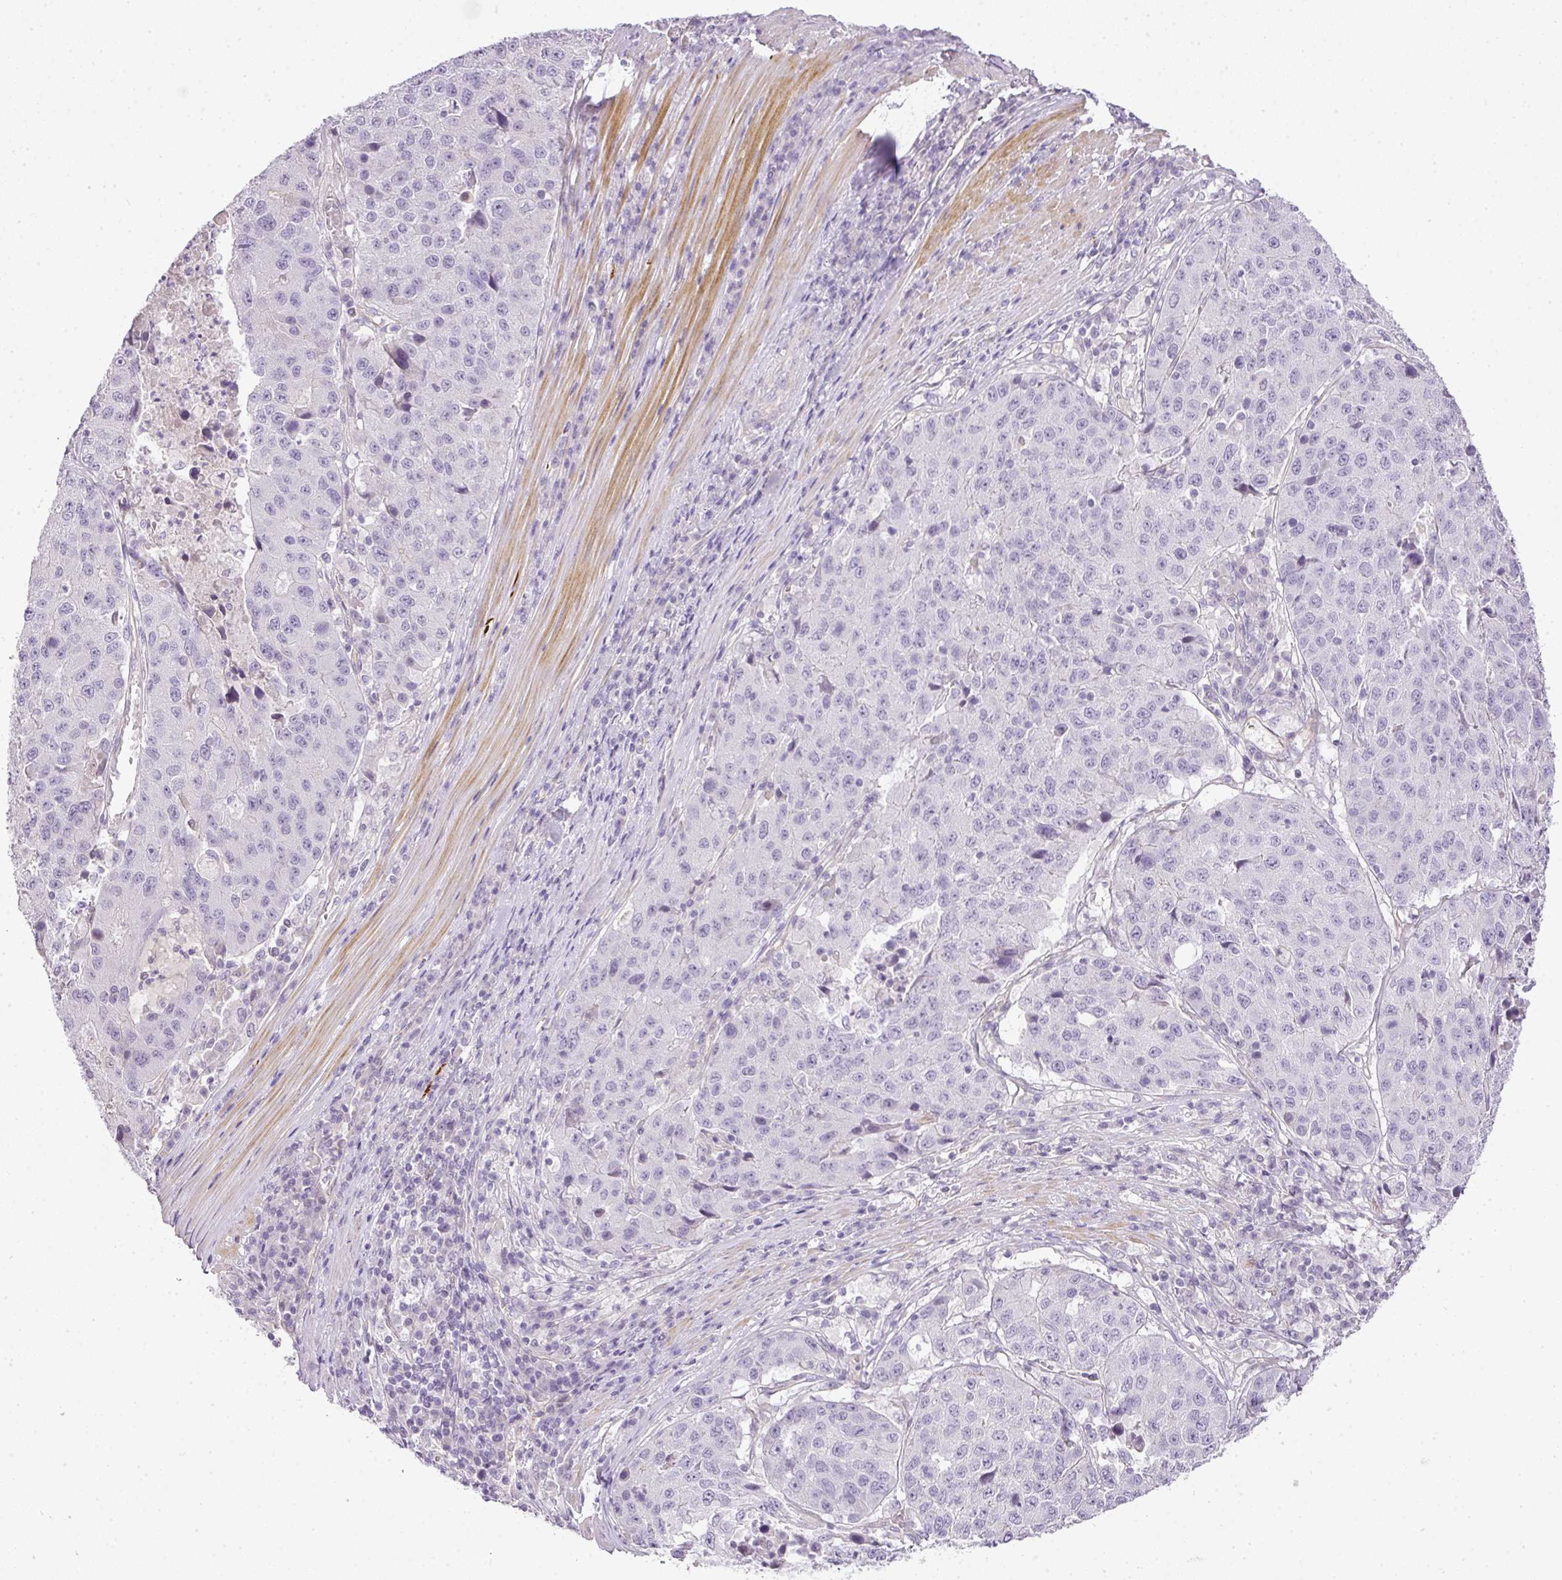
{"staining": {"intensity": "negative", "quantity": "none", "location": "none"}, "tissue": "stomach cancer", "cell_type": "Tumor cells", "image_type": "cancer", "snomed": [{"axis": "morphology", "description": "Adenocarcinoma, NOS"}, {"axis": "topography", "description": "Stomach"}], "caption": "There is no significant expression in tumor cells of stomach adenocarcinoma.", "gene": "RAX2", "patient": {"sex": "male", "age": 71}}